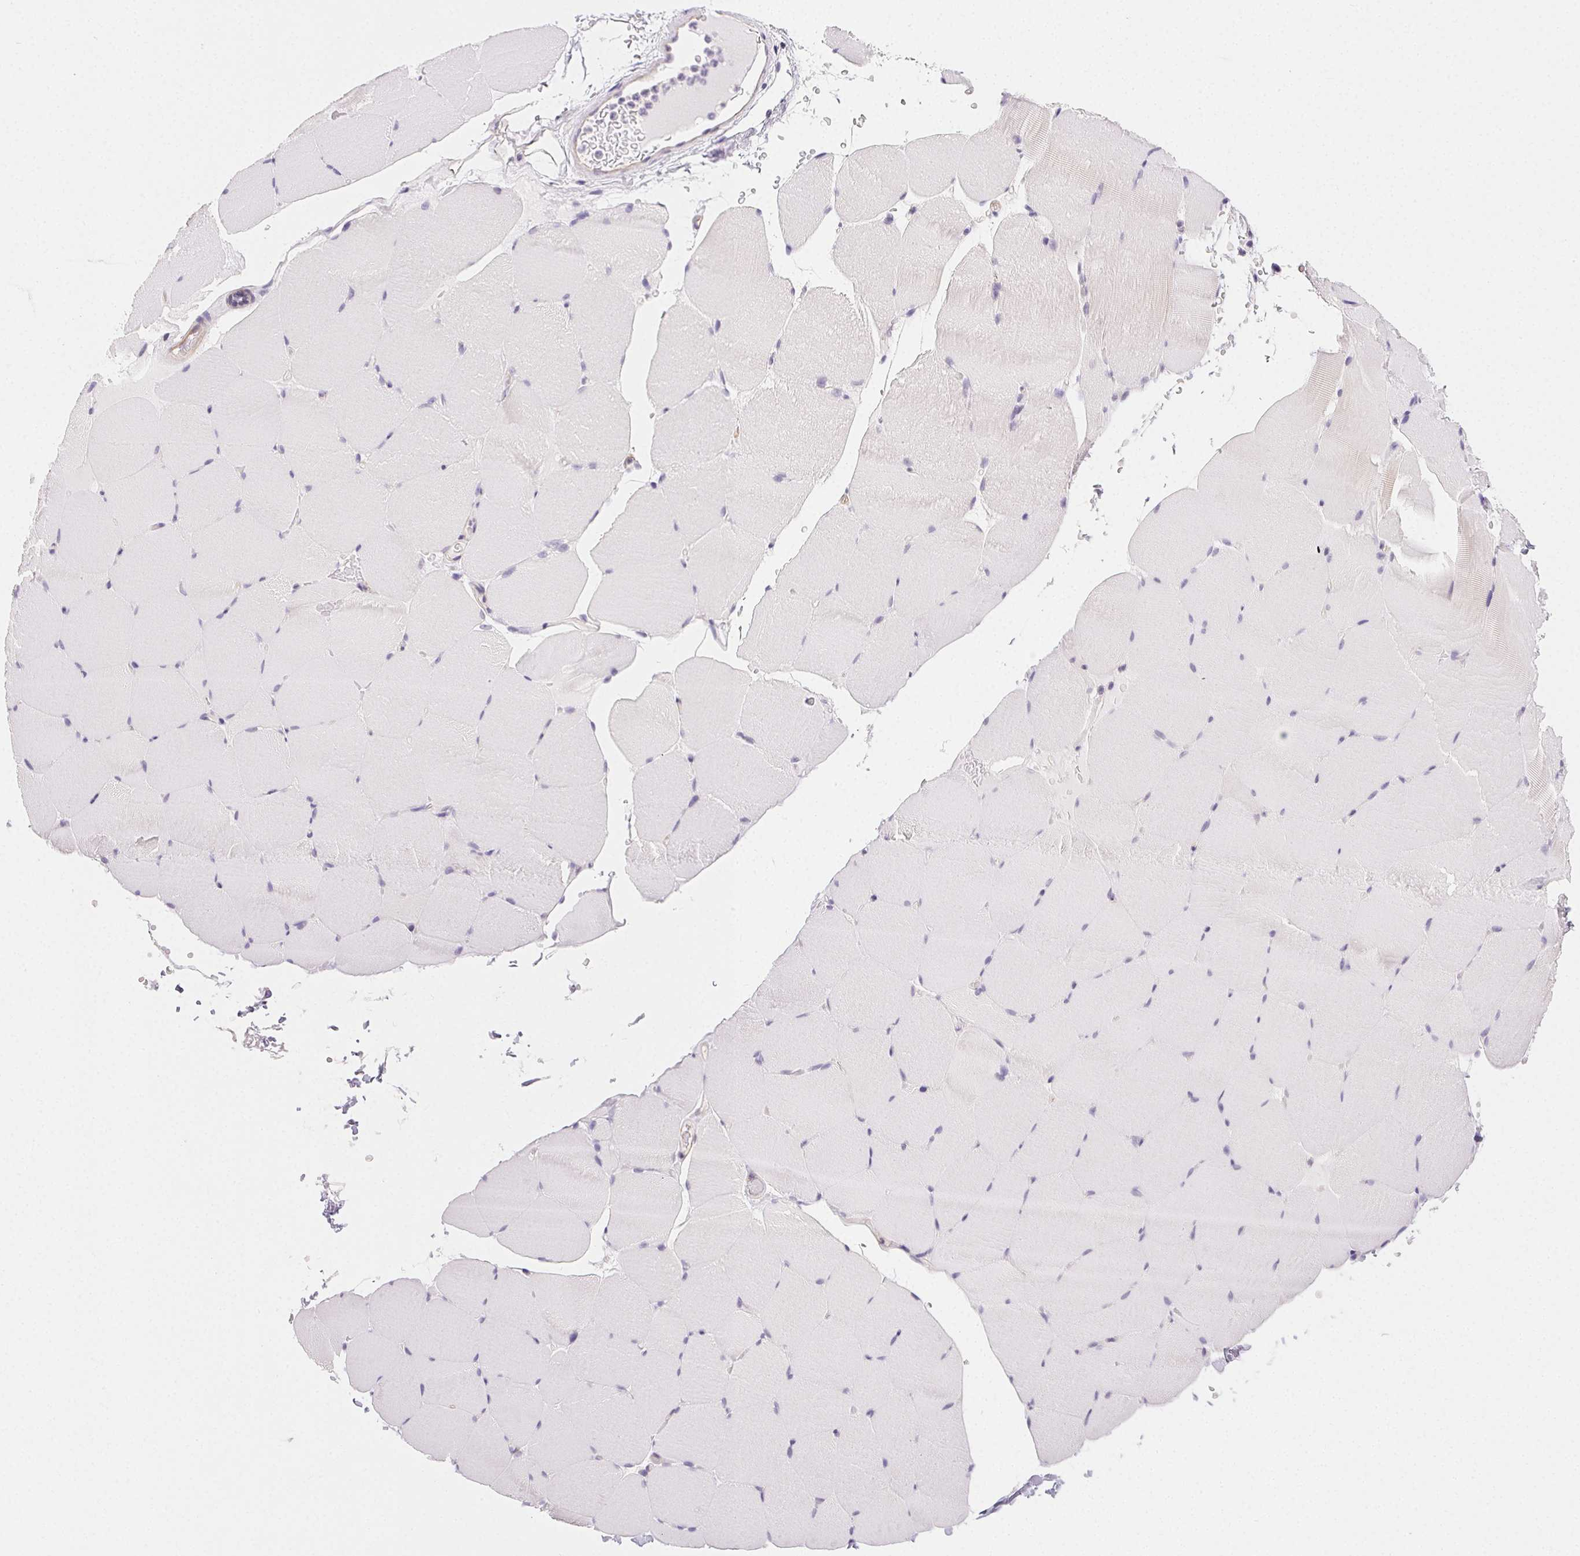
{"staining": {"intensity": "negative", "quantity": "none", "location": "none"}, "tissue": "skeletal muscle", "cell_type": "Myocytes", "image_type": "normal", "snomed": [{"axis": "morphology", "description": "Normal tissue, NOS"}, {"axis": "topography", "description": "Skeletal muscle"}], "caption": "This is an immunohistochemistry micrograph of benign human skeletal muscle. There is no positivity in myocytes.", "gene": "CSN1S1", "patient": {"sex": "female", "age": 37}}